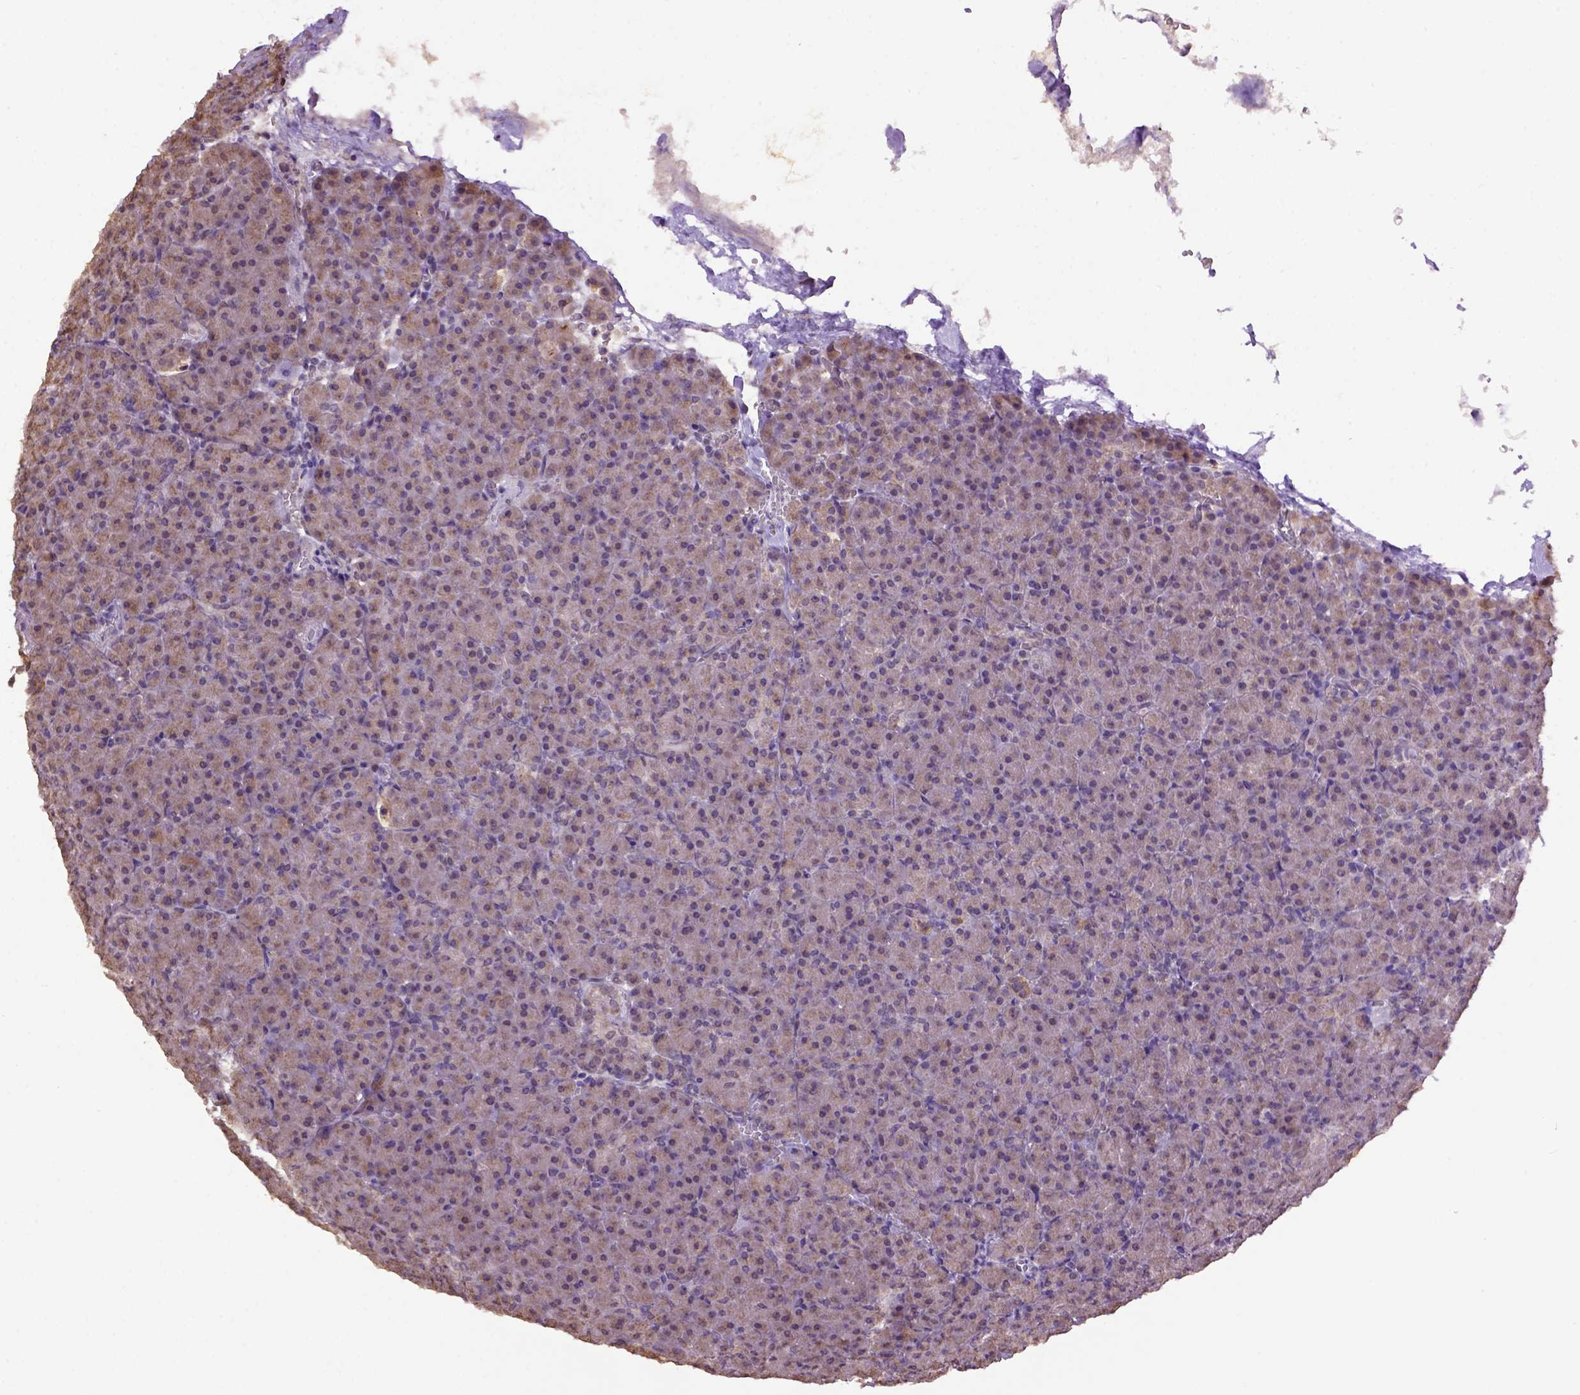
{"staining": {"intensity": "weak", "quantity": "25%-75%", "location": "cytoplasmic/membranous"}, "tissue": "pancreas", "cell_type": "Exocrine glandular cells", "image_type": "normal", "snomed": [{"axis": "morphology", "description": "Normal tissue, NOS"}, {"axis": "topography", "description": "Pancreas"}], "caption": "Weak cytoplasmic/membranous protein expression is present in approximately 25%-75% of exocrine glandular cells in pancreas.", "gene": "WDR17", "patient": {"sex": "female", "age": 74}}